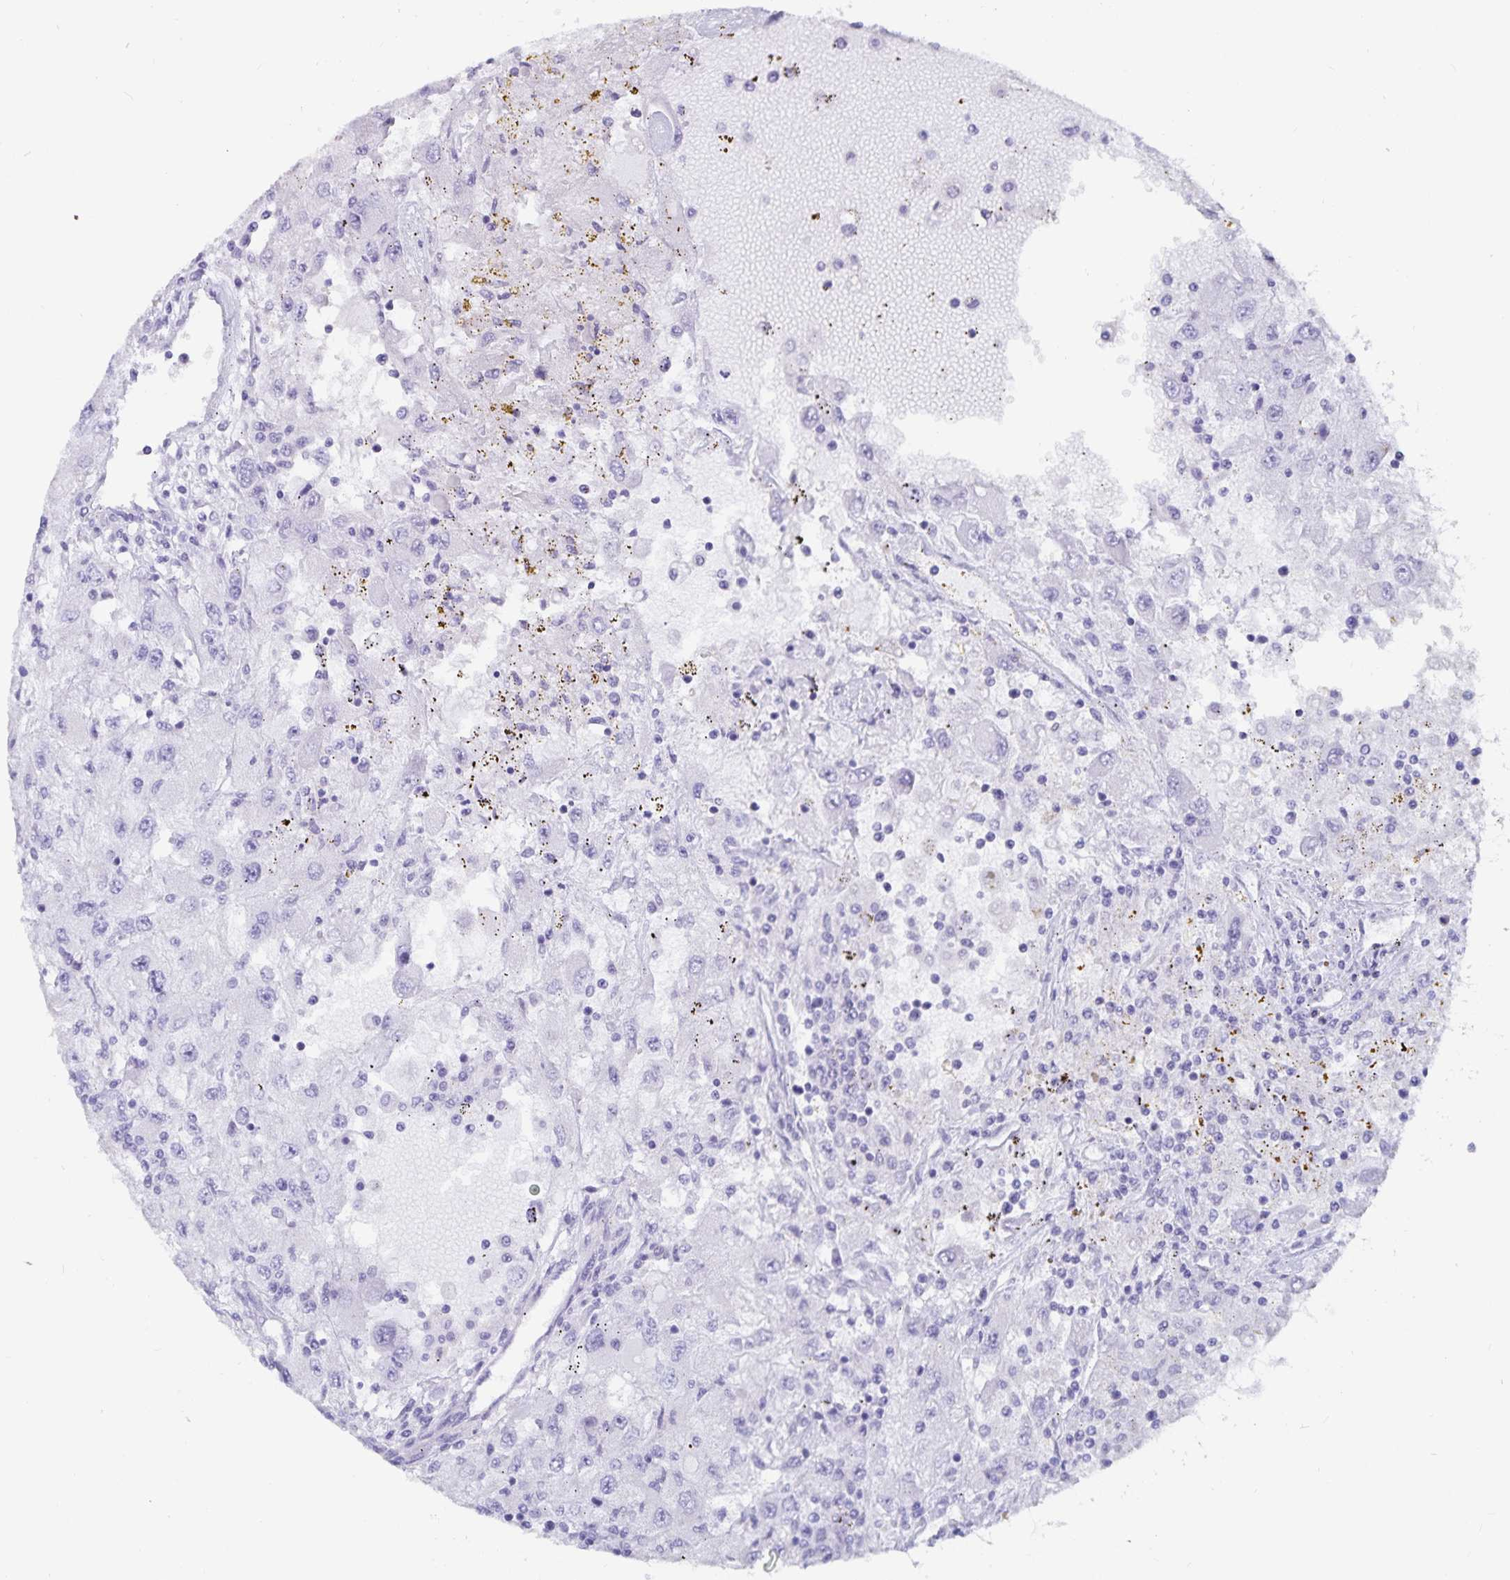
{"staining": {"intensity": "negative", "quantity": "none", "location": "none"}, "tissue": "renal cancer", "cell_type": "Tumor cells", "image_type": "cancer", "snomed": [{"axis": "morphology", "description": "Adenocarcinoma, NOS"}, {"axis": "topography", "description": "Kidney"}], "caption": "Immunohistochemistry (IHC) photomicrograph of renal cancer stained for a protein (brown), which displays no expression in tumor cells. (DAB immunohistochemistry (IHC), high magnification).", "gene": "GPR137", "patient": {"sex": "female", "age": 67}}